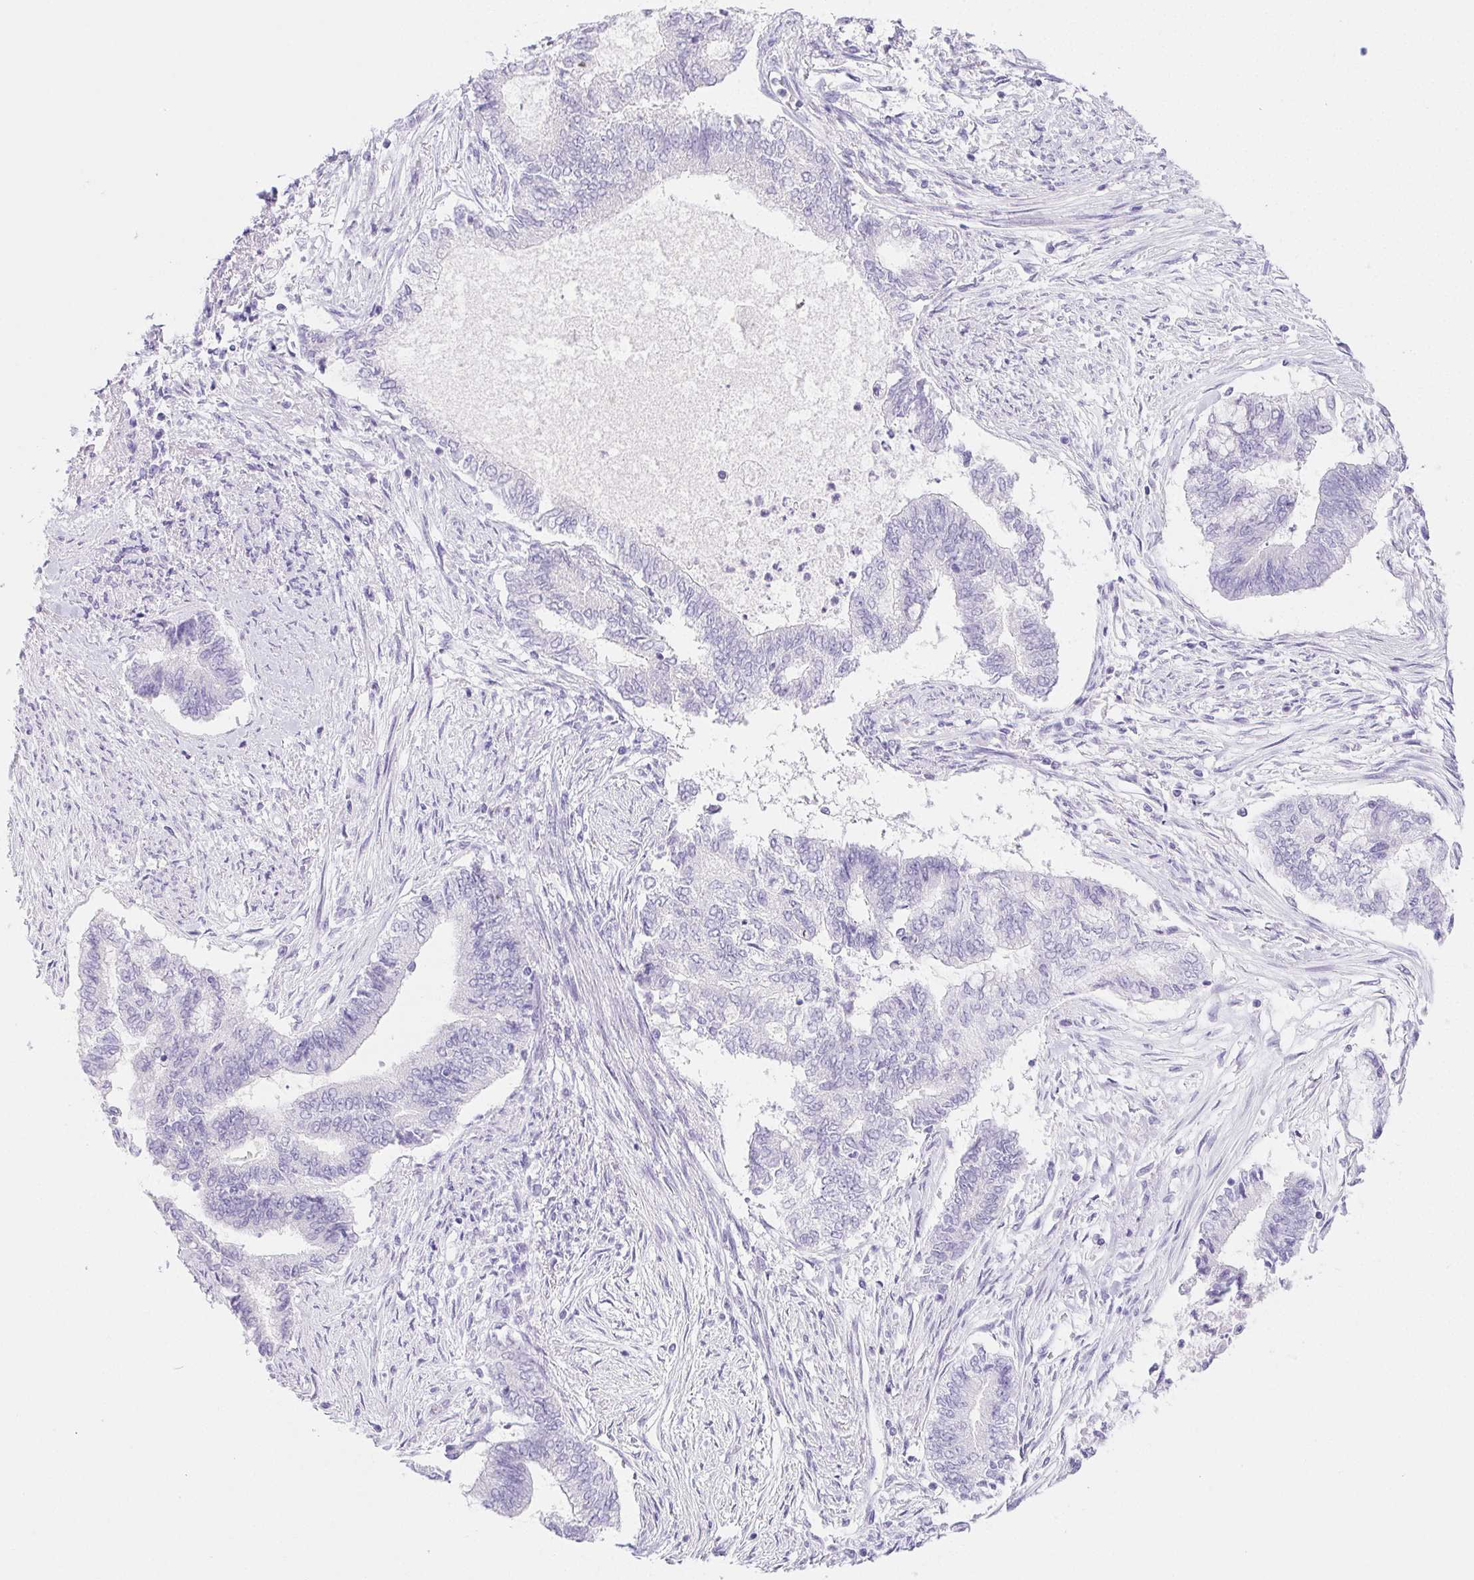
{"staining": {"intensity": "negative", "quantity": "none", "location": "none"}, "tissue": "endometrial cancer", "cell_type": "Tumor cells", "image_type": "cancer", "snomed": [{"axis": "morphology", "description": "Adenocarcinoma, NOS"}, {"axis": "topography", "description": "Endometrium"}], "caption": "An immunohistochemistry micrograph of endometrial cancer (adenocarcinoma) is shown. There is no staining in tumor cells of endometrial cancer (adenocarcinoma). The staining was performed using DAB to visualize the protein expression in brown, while the nuclei were stained in blue with hematoxylin (Magnification: 20x).", "gene": "PNLIP", "patient": {"sex": "female", "age": 65}}